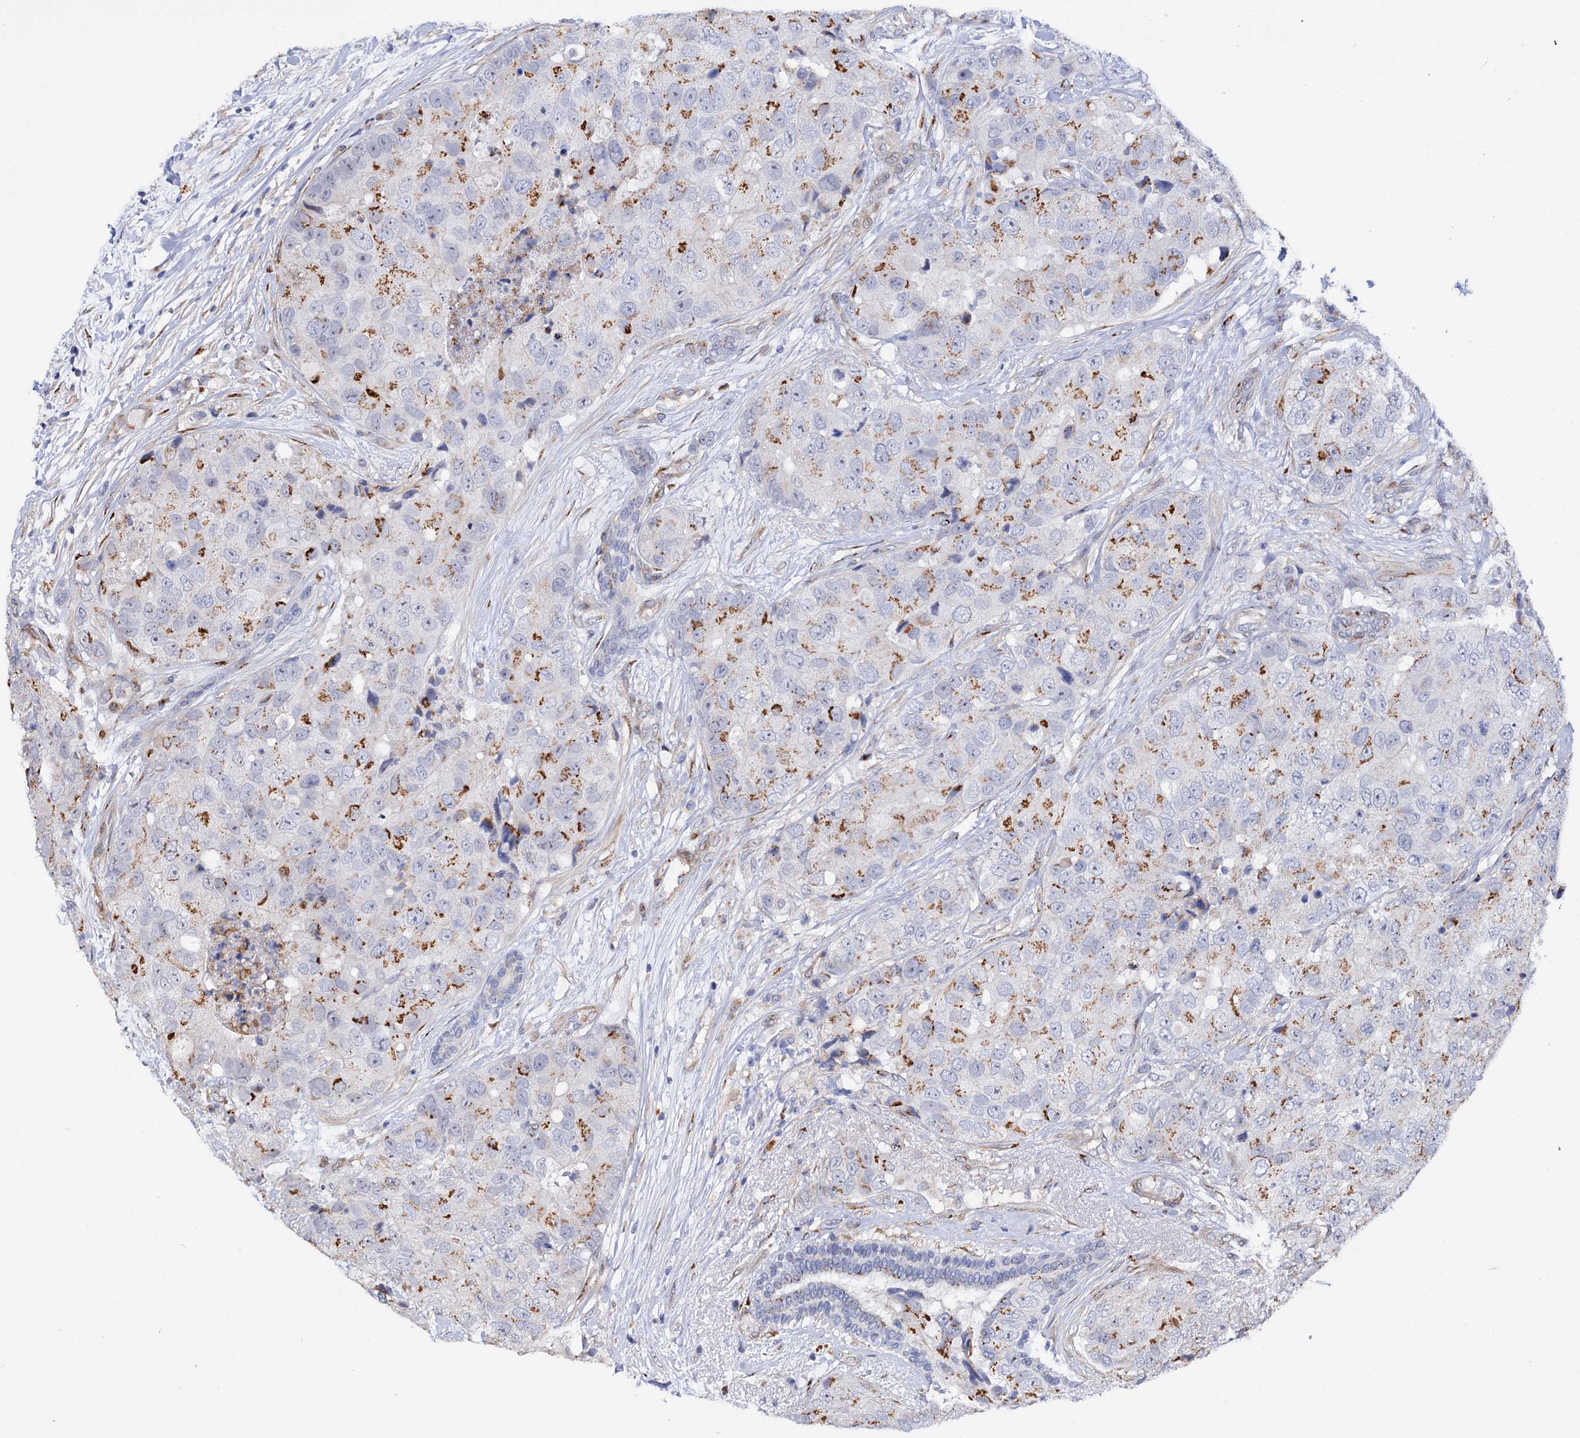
{"staining": {"intensity": "moderate", "quantity": "25%-75%", "location": "cytoplasmic/membranous"}, "tissue": "breast cancer", "cell_type": "Tumor cells", "image_type": "cancer", "snomed": [{"axis": "morphology", "description": "Duct carcinoma"}, {"axis": "topography", "description": "Breast"}], "caption": "A brown stain shows moderate cytoplasmic/membranous expression of a protein in human breast cancer (invasive ductal carcinoma) tumor cells. (DAB IHC with brightfield microscopy, high magnification).", "gene": "C11orf96", "patient": {"sex": "female", "age": 62}}